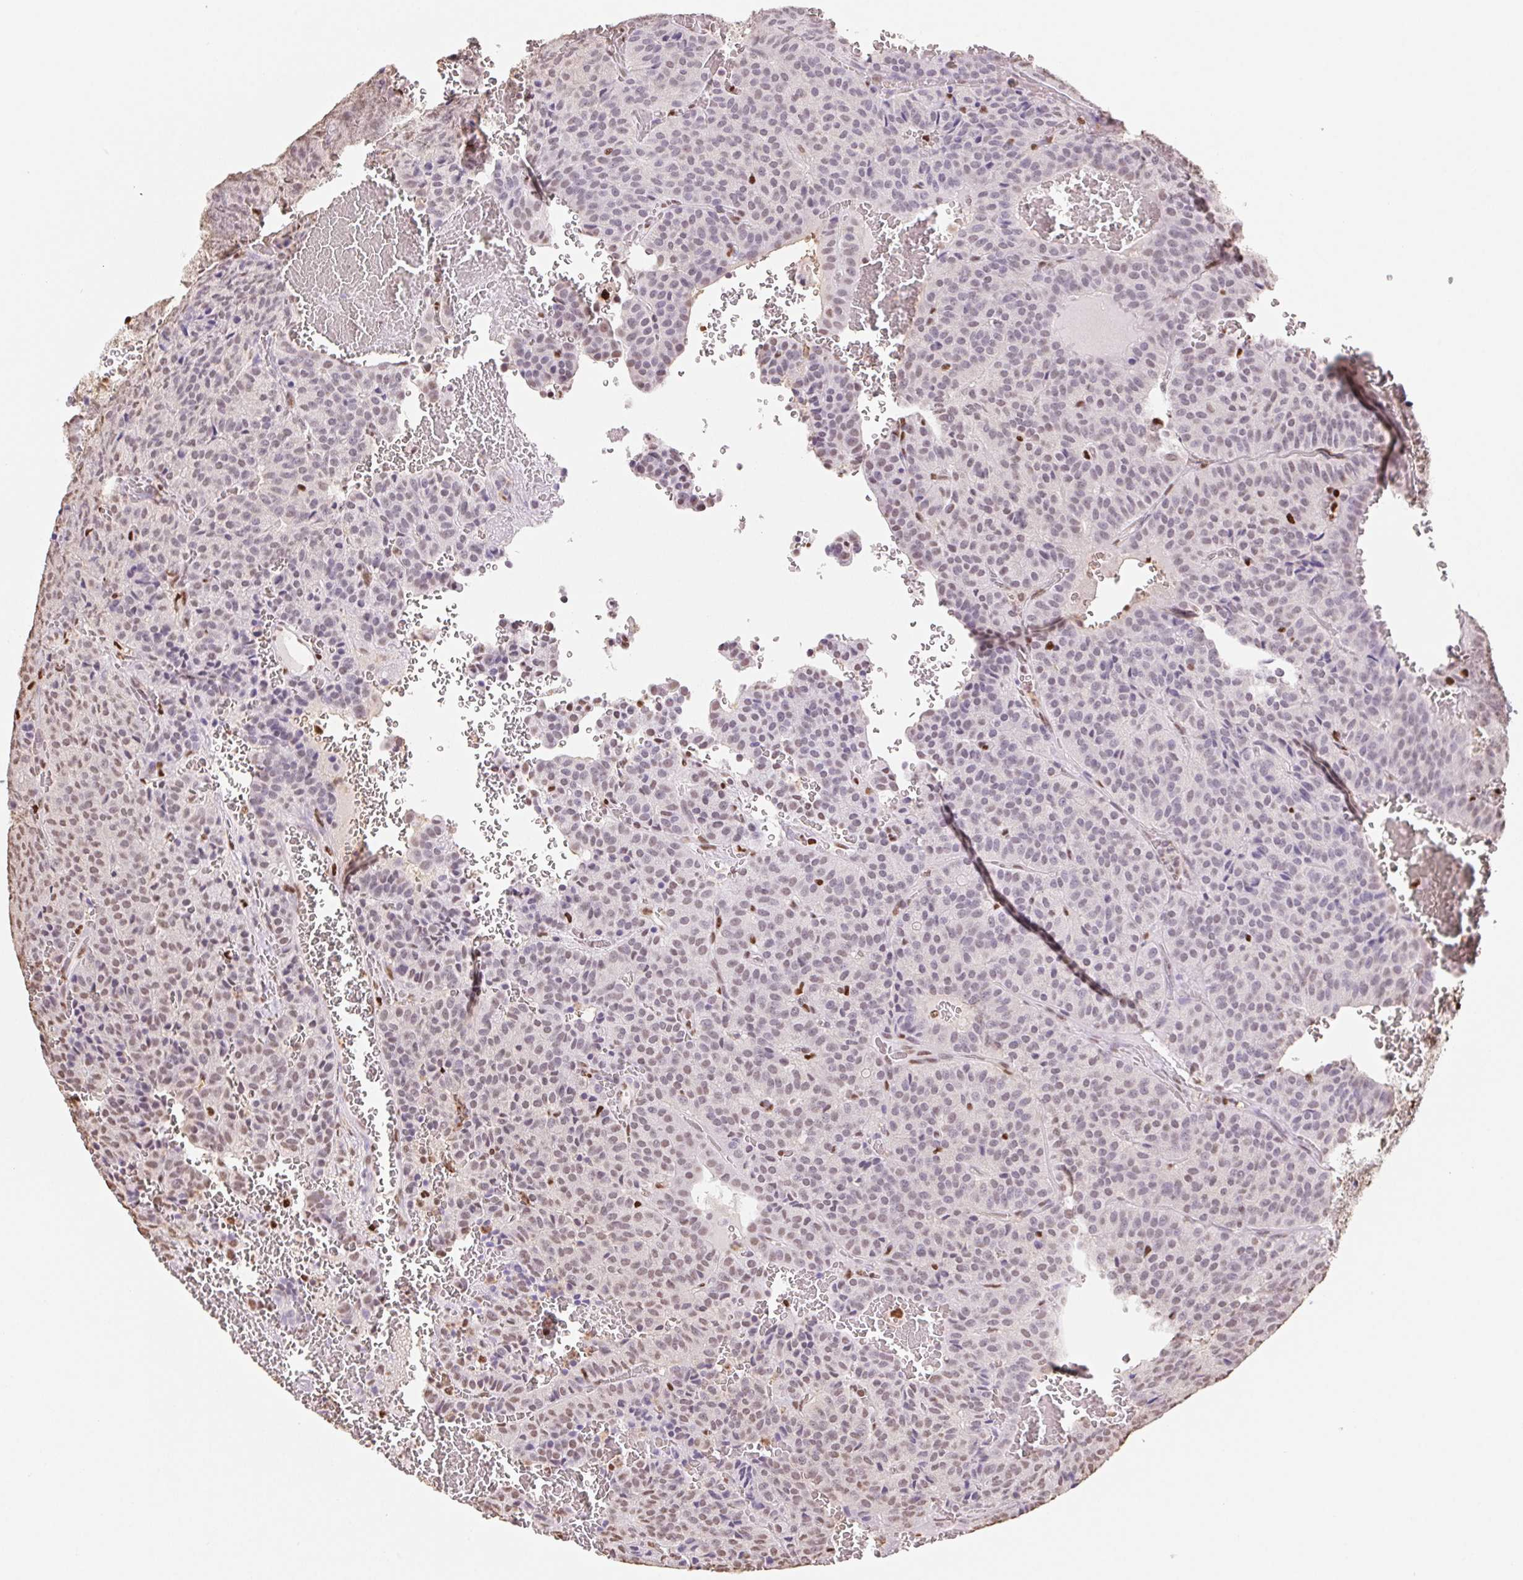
{"staining": {"intensity": "weak", "quantity": "<25%", "location": "nuclear"}, "tissue": "carcinoid", "cell_type": "Tumor cells", "image_type": "cancer", "snomed": [{"axis": "morphology", "description": "Carcinoid, malignant, NOS"}, {"axis": "topography", "description": "Lung"}], "caption": "The photomicrograph demonstrates no significant staining in tumor cells of malignant carcinoid.", "gene": "SET", "patient": {"sex": "male", "age": 70}}